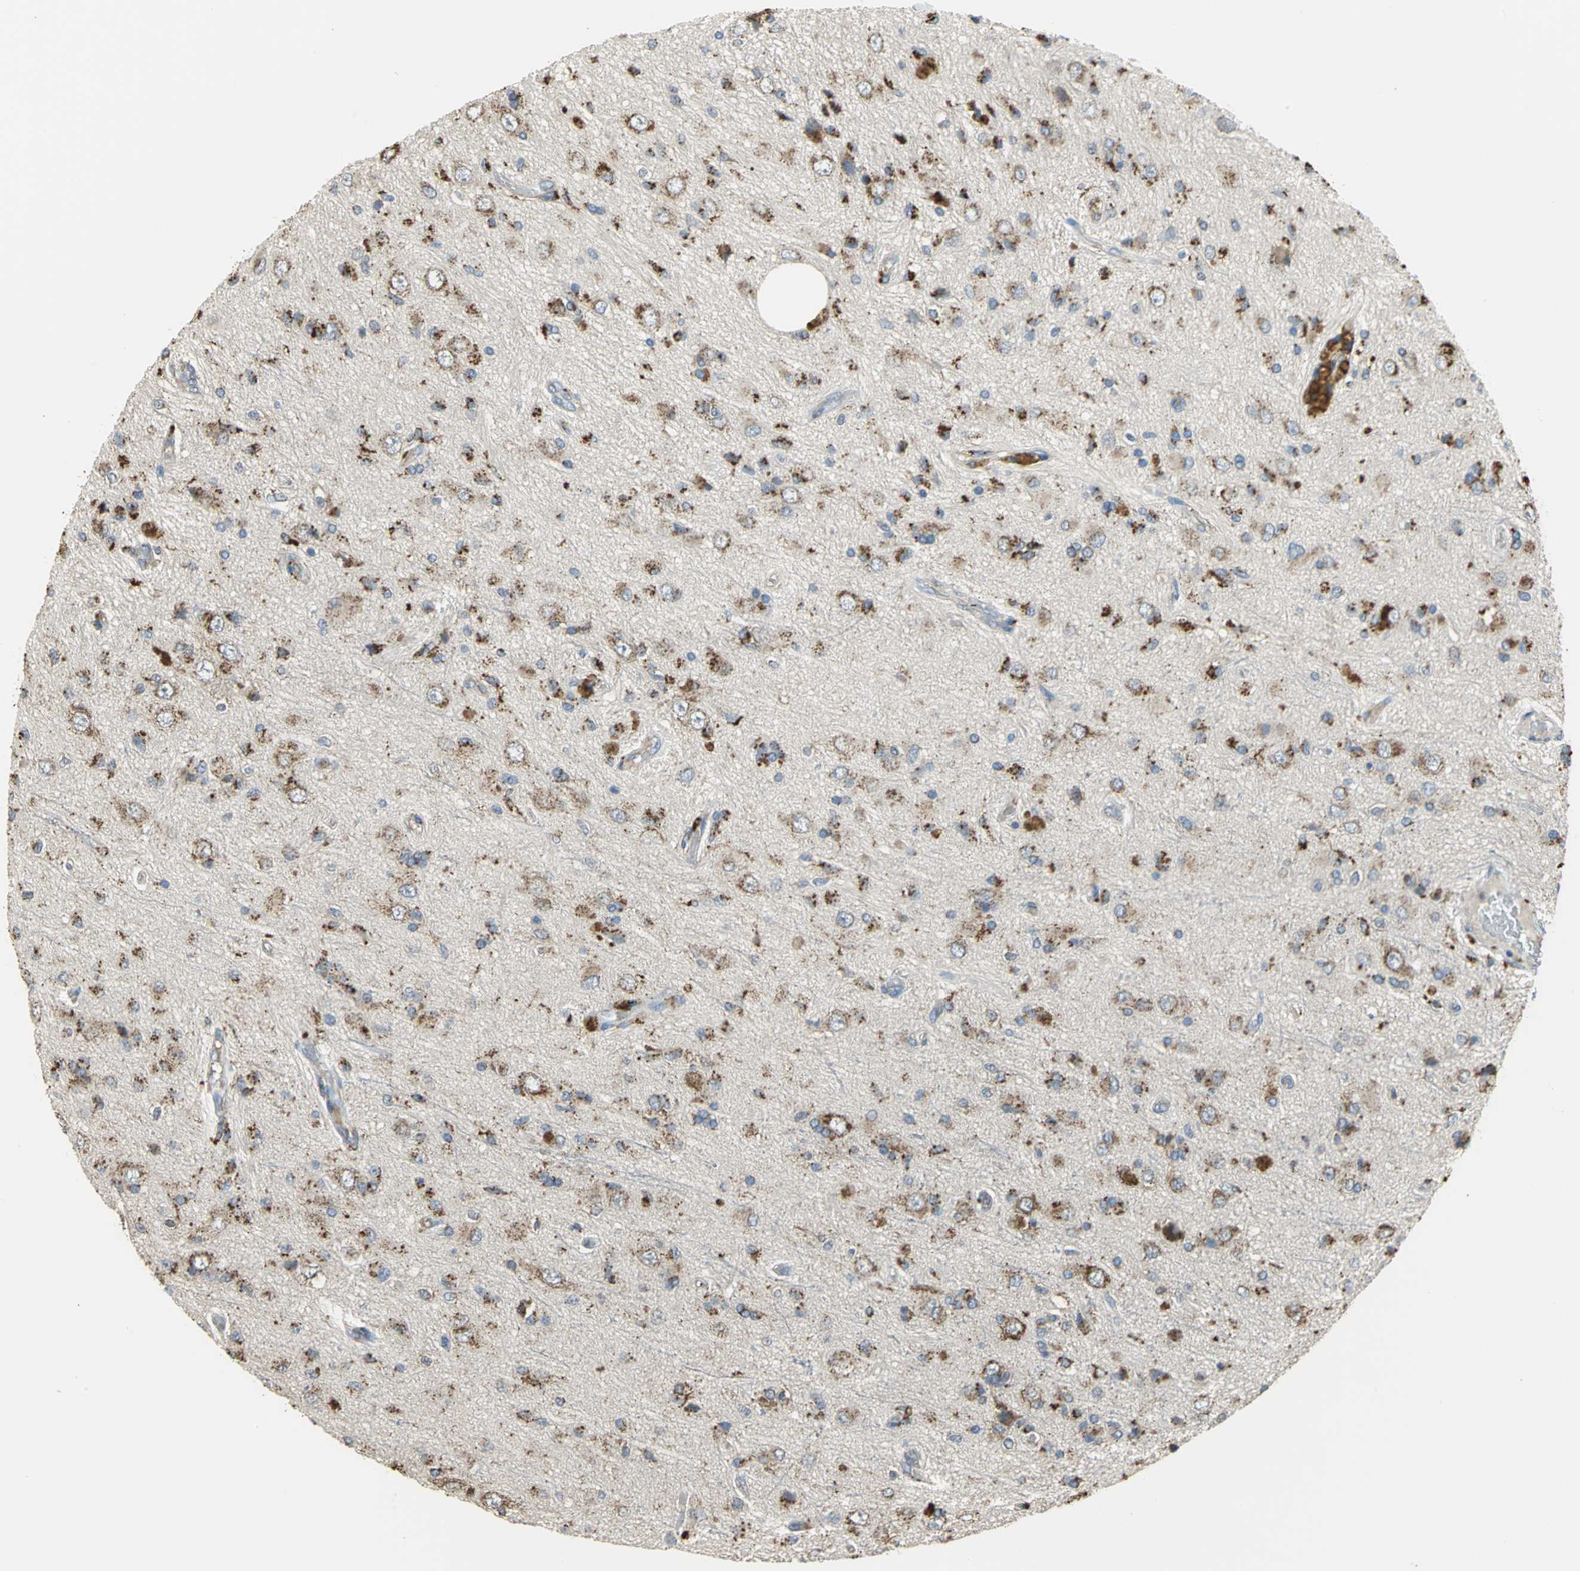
{"staining": {"intensity": "weak", "quantity": "25%-75%", "location": "cytoplasmic/membranous"}, "tissue": "glioma", "cell_type": "Tumor cells", "image_type": "cancer", "snomed": [{"axis": "morphology", "description": "Glioma, malignant, High grade"}, {"axis": "topography", "description": "Brain"}], "caption": "Tumor cells reveal low levels of weak cytoplasmic/membranous positivity in approximately 25%-75% of cells in human malignant high-grade glioma. (Stains: DAB (3,3'-diaminobenzidine) in brown, nuclei in blue, Microscopy: brightfield microscopy at high magnification).", "gene": "DIAPH2", "patient": {"sex": "male", "age": 47}}